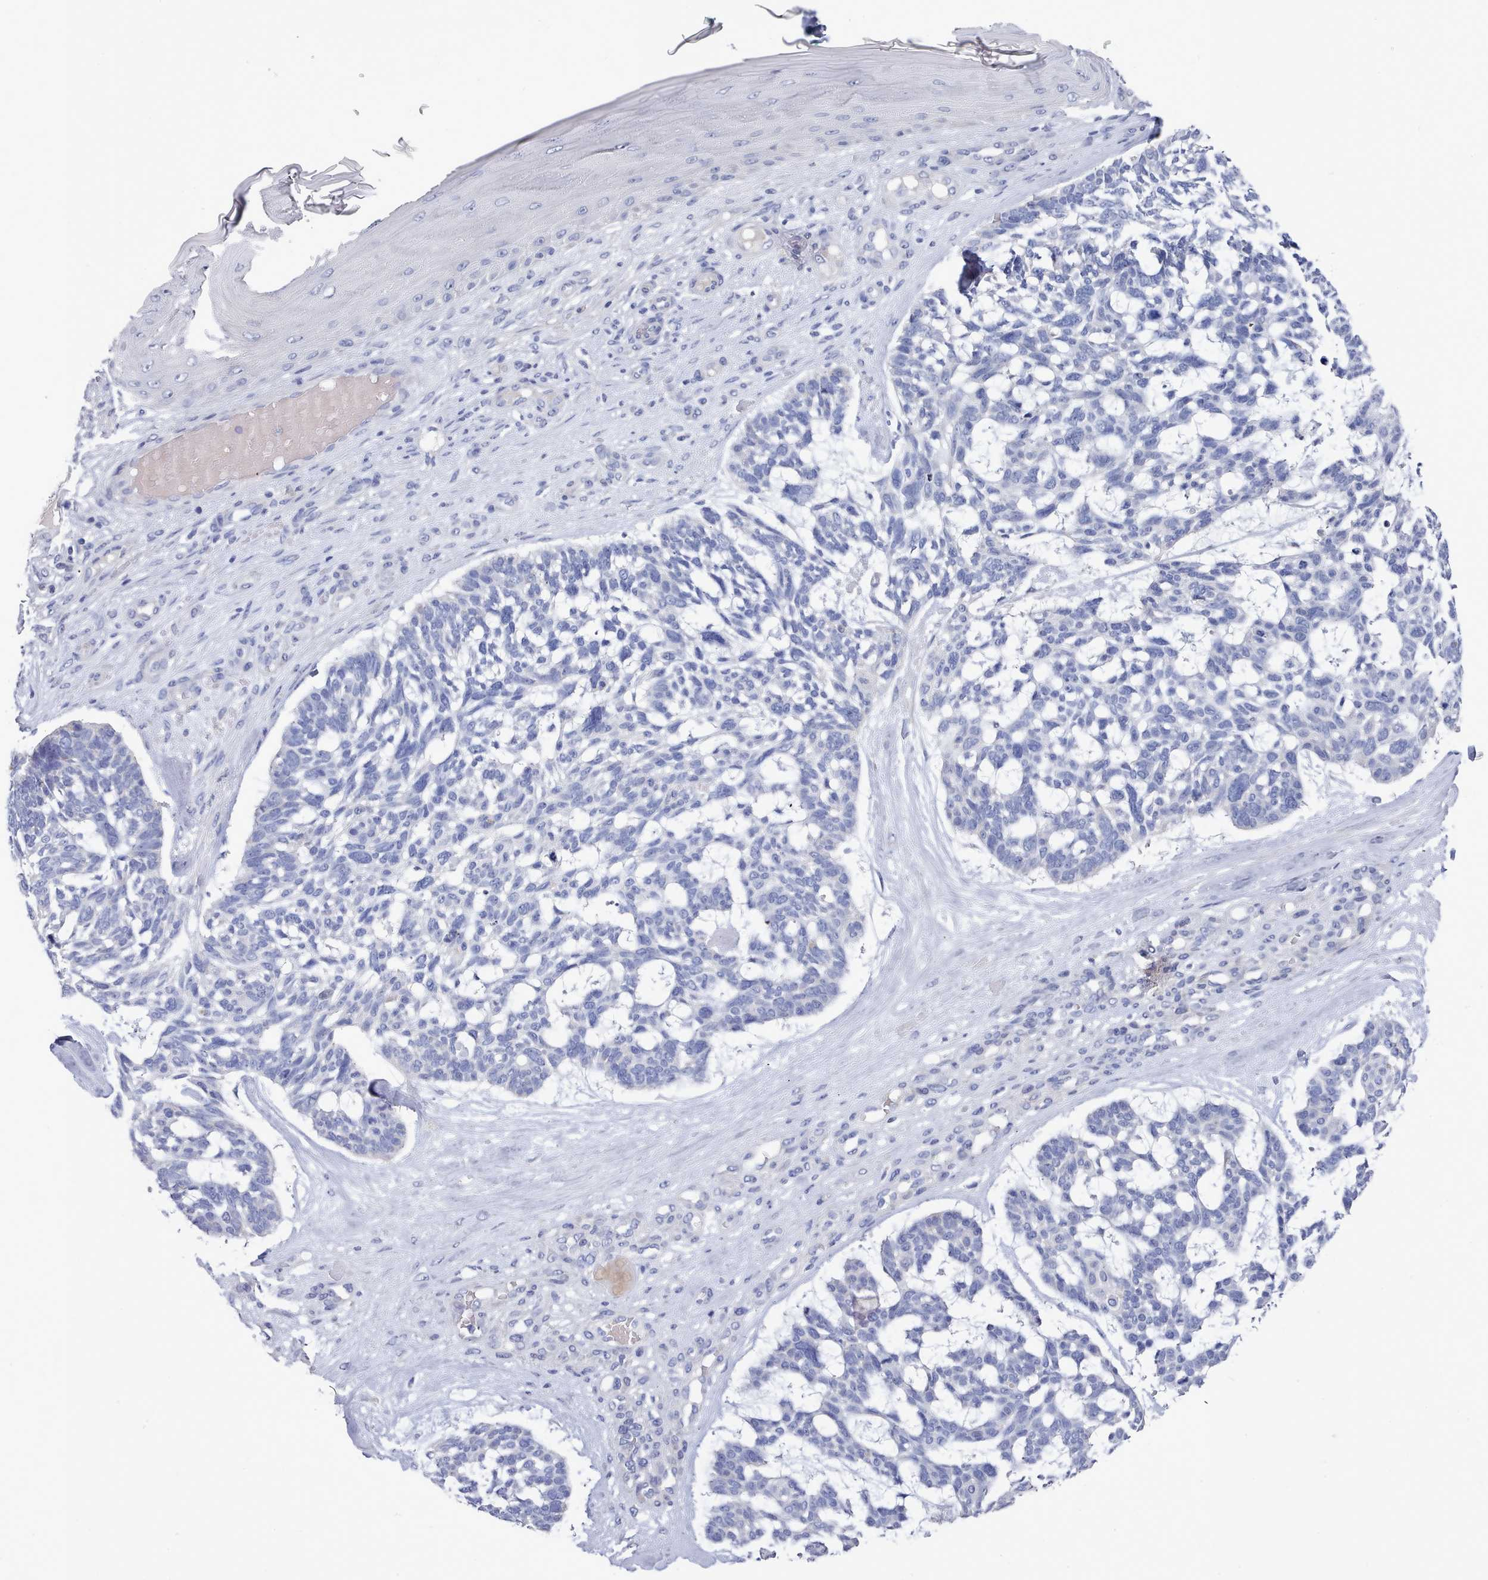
{"staining": {"intensity": "negative", "quantity": "none", "location": "none"}, "tissue": "skin cancer", "cell_type": "Tumor cells", "image_type": "cancer", "snomed": [{"axis": "morphology", "description": "Basal cell carcinoma"}, {"axis": "topography", "description": "Skin"}], "caption": "Immunohistochemistry photomicrograph of neoplastic tissue: human skin cancer (basal cell carcinoma) stained with DAB shows no significant protein expression in tumor cells. (DAB (3,3'-diaminobenzidine) immunohistochemistry visualized using brightfield microscopy, high magnification).", "gene": "ACAD11", "patient": {"sex": "male", "age": 88}}